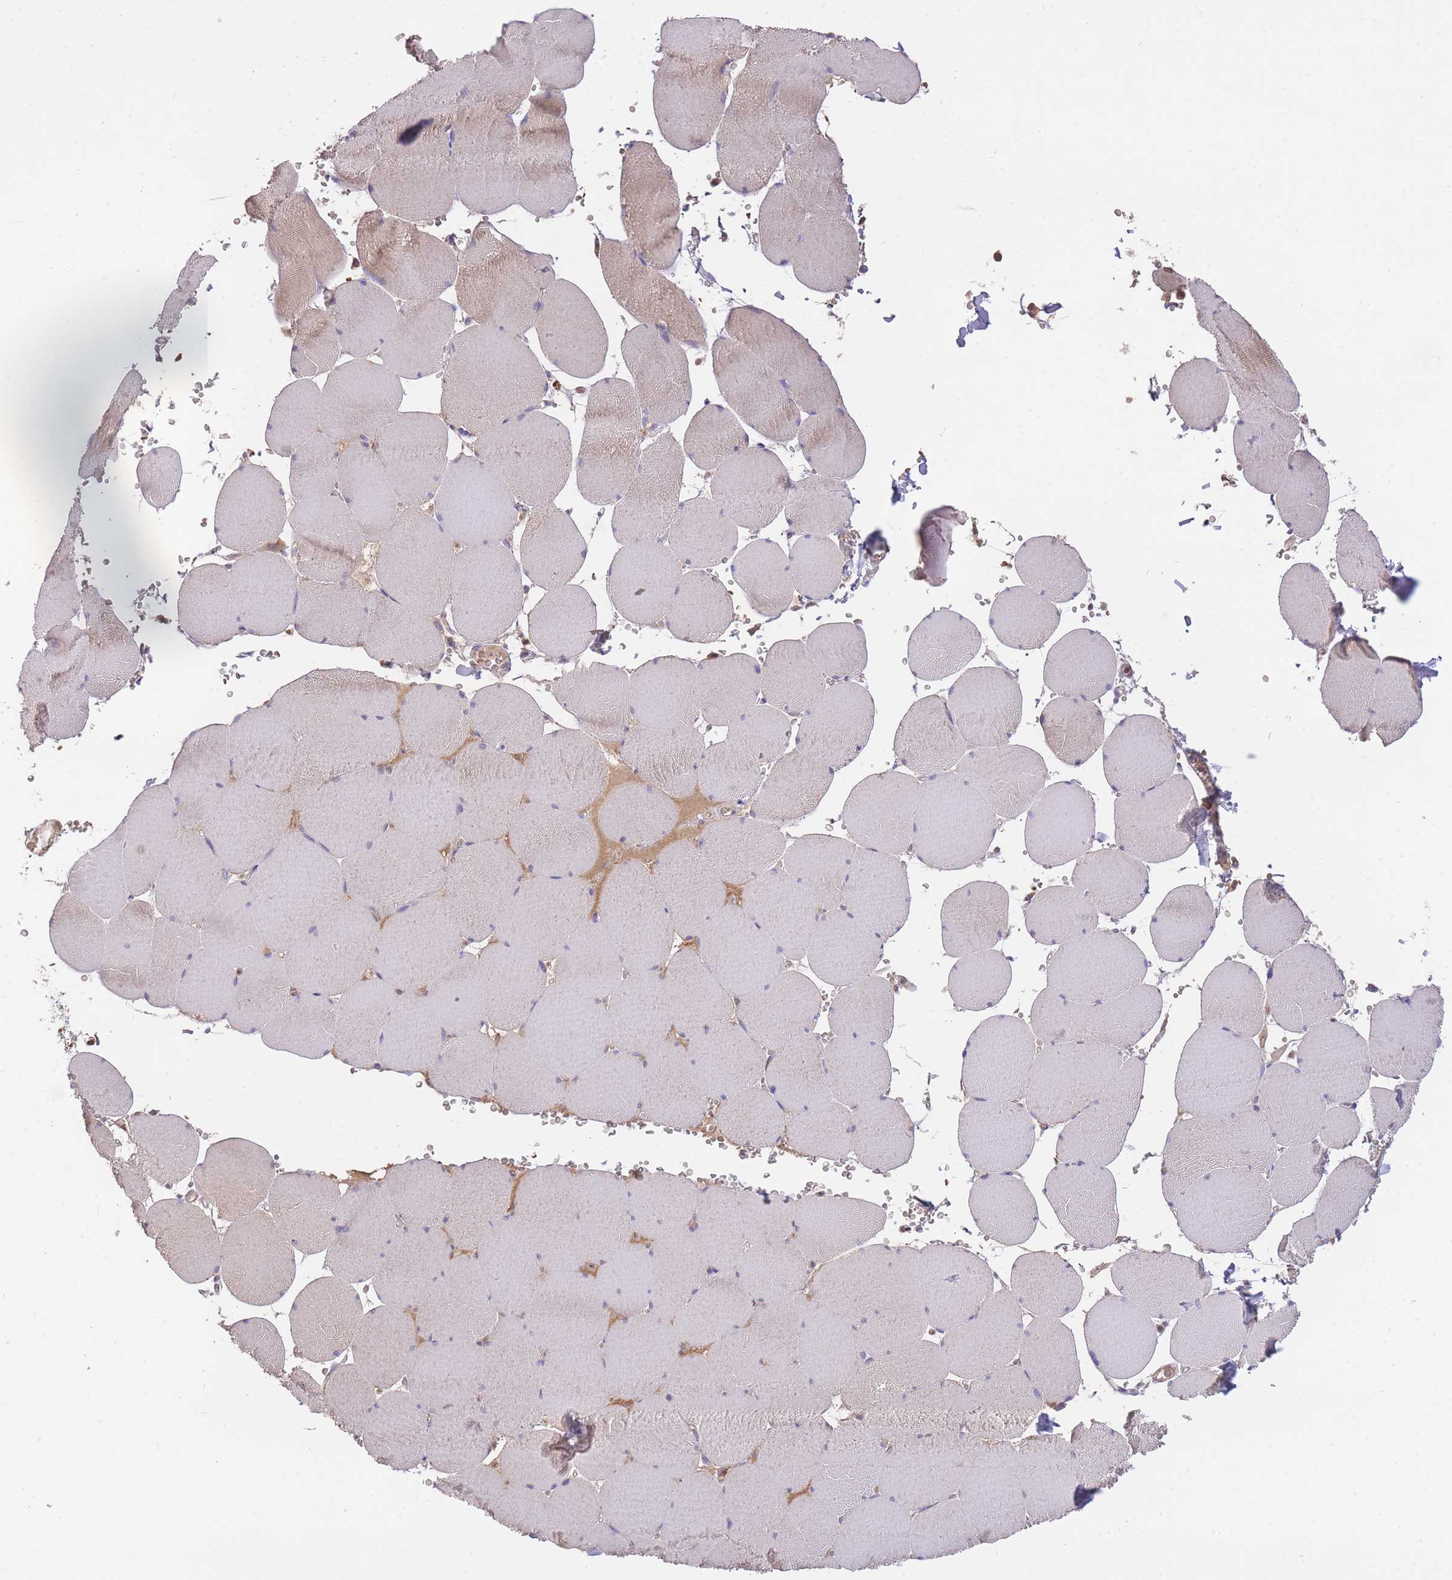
{"staining": {"intensity": "weak", "quantity": "<25%", "location": "cytoplasmic/membranous"}, "tissue": "skeletal muscle", "cell_type": "Myocytes", "image_type": "normal", "snomed": [{"axis": "morphology", "description": "Normal tissue, NOS"}, {"axis": "topography", "description": "Skeletal muscle"}, {"axis": "topography", "description": "Head-Neck"}], "caption": "DAB (3,3'-diaminobenzidine) immunohistochemical staining of unremarkable human skeletal muscle demonstrates no significant expression in myocytes. (Stains: DAB immunohistochemistry (IHC) with hematoxylin counter stain, Microscopy: brightfield microscopy at high magnification).", "gene": "PREP", "patient": {"sex": "male", "age": 66}}